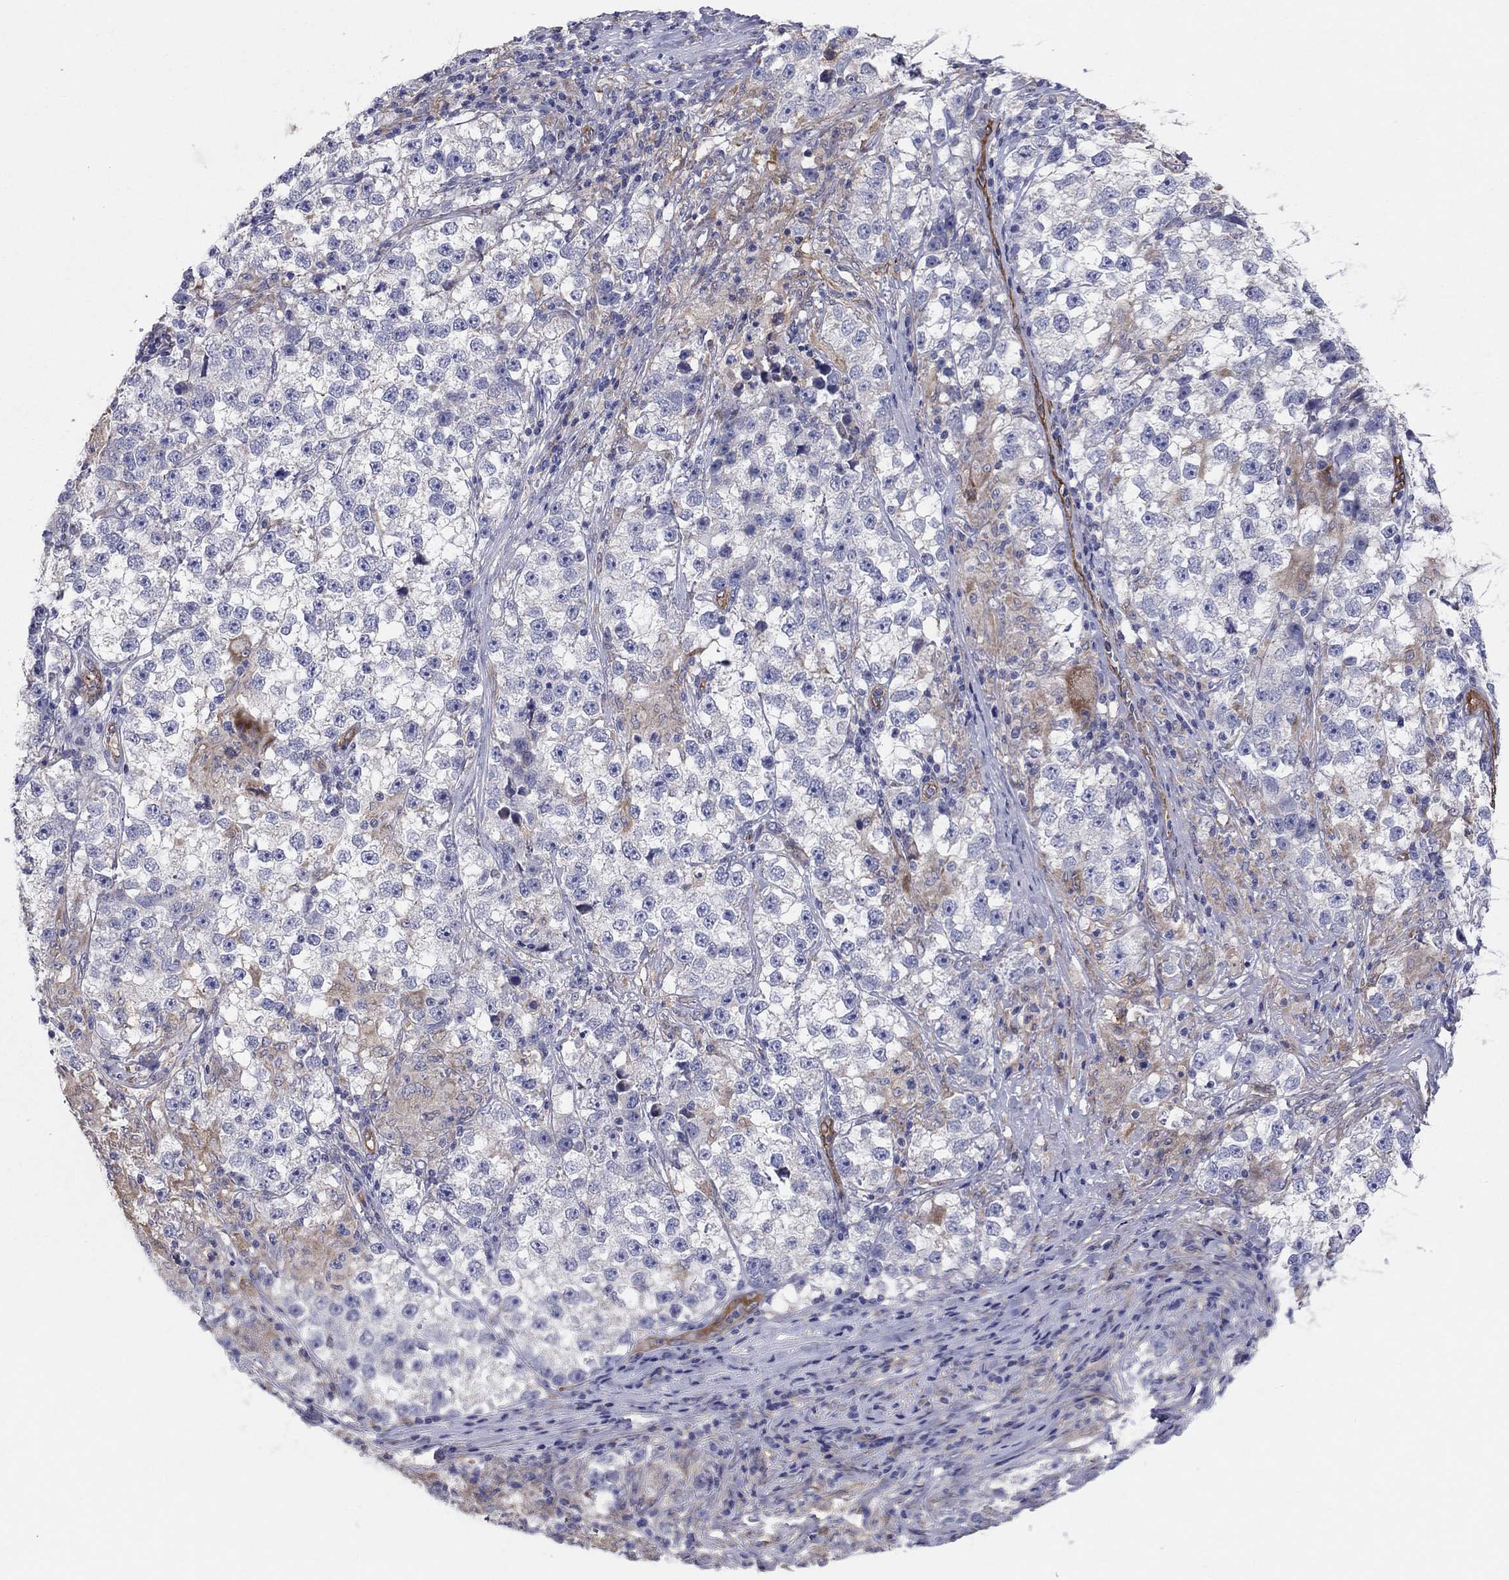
{"staining": {"intensity": "negative", "quantity": "none", "location": "none"}, "tissue": "testis cancer", "cell_type": "Tumor cells", "image_type": "cancer", "snomed": [{"axis": "morphology", "description": "Seminoma, NOS"}, {"axis": "topography", "description": "Testis"}], "caption": "Immunohistochemical staining of human testis cancer demonstrates no significant positivity in tumor cells. (Stains: DAB (3,3'-diaminobenzidine) IHC with hematoxylin counter stain, Microscopy: brightfield microscopy at high magnification).", "gene": "EMP2", "patient": {"sex": "male", "age": 46}}